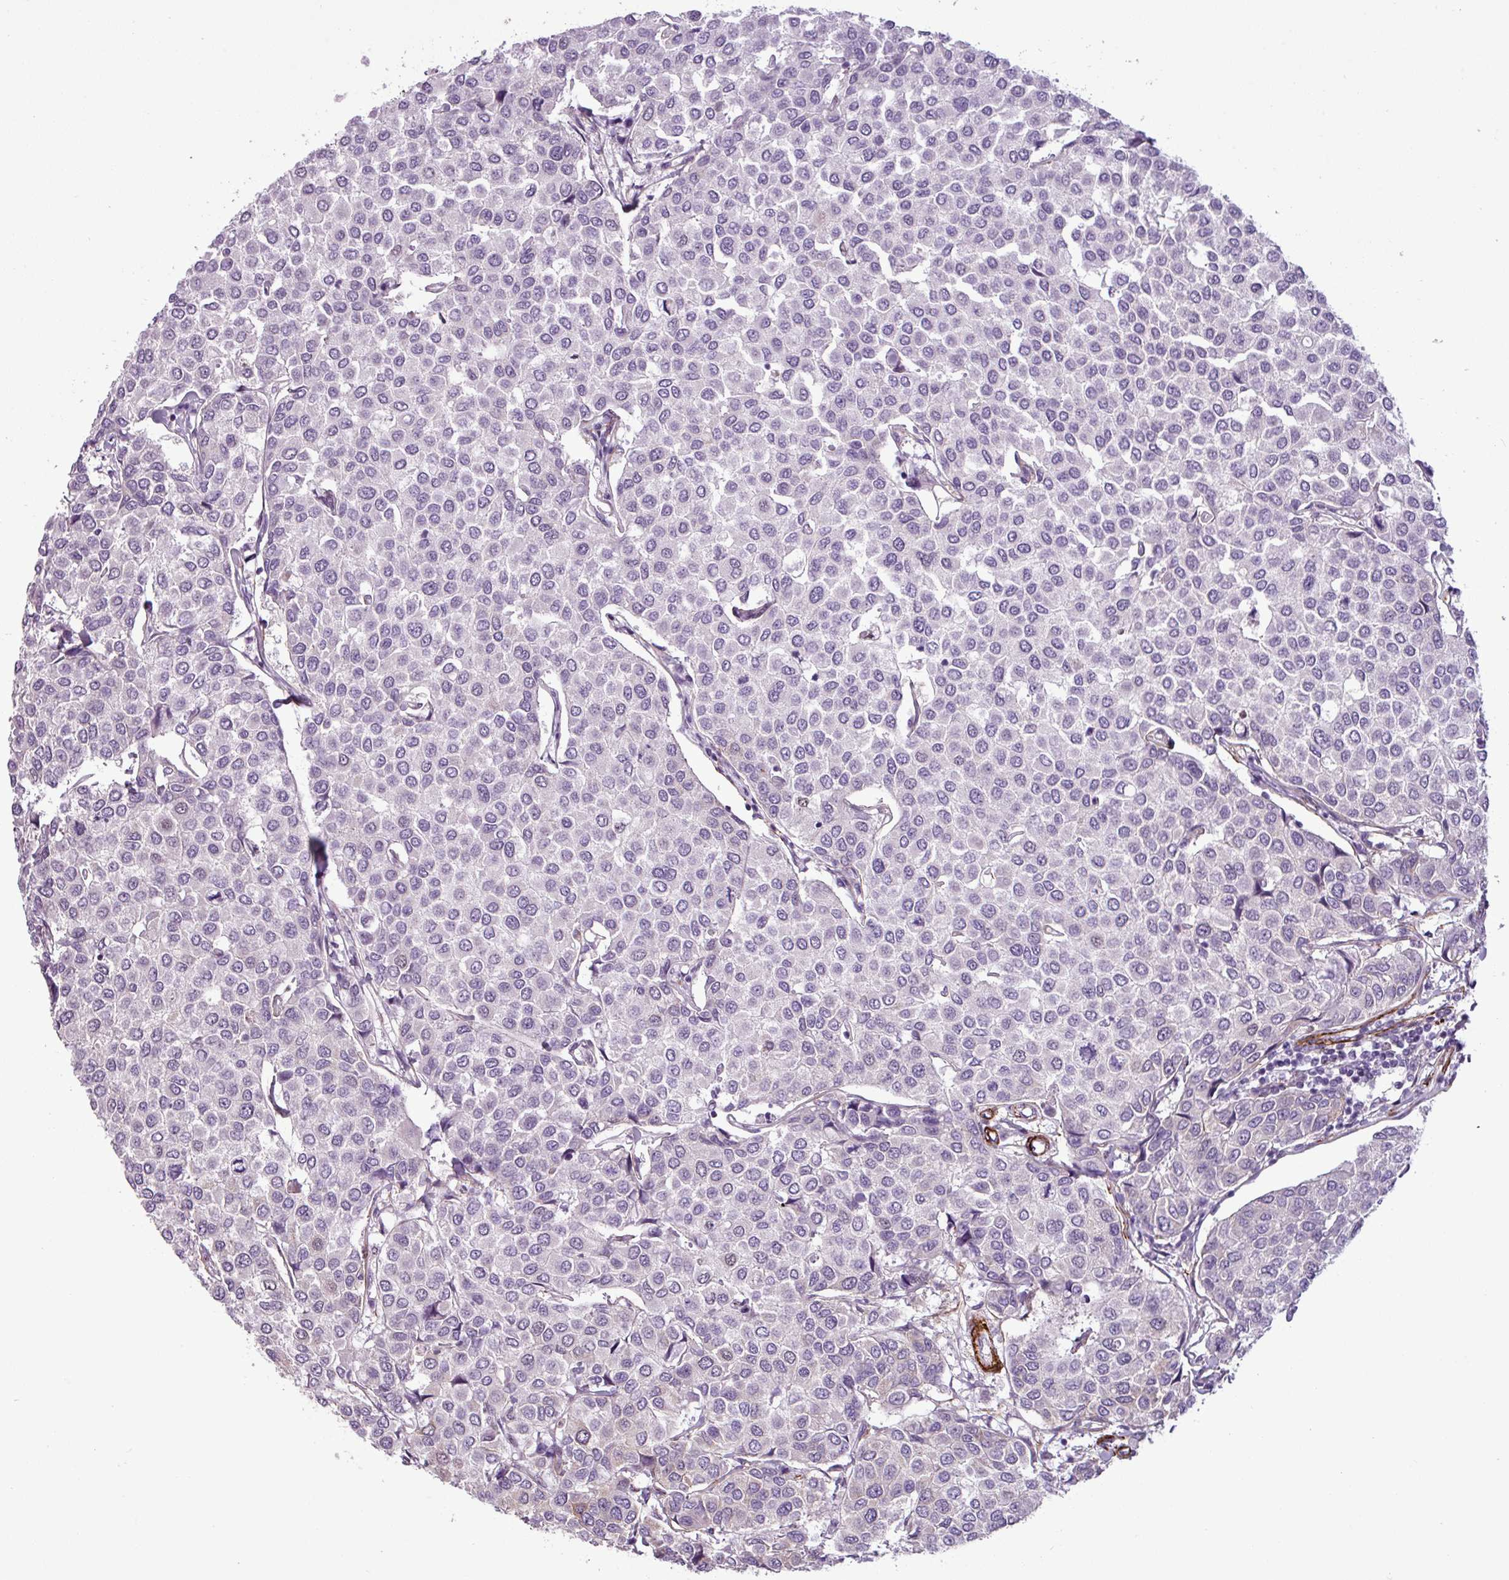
{"staining": {"intensity": "weak", "quantity": "<25%", "location": "cytoplasmic/membranous"}, "tissue": "breast cancer", "cell_type": "Tumor cells", "image_type": "cancer", "snomed": [{"axis": "morphology", "description": "Duct carcinoma"}, {"axis": "topography", "description": "Breast"}], "caption": "DAB (3,3'-diaminobenzidine) immunohistochemical staining of infiltrating ductal carcinoma (breast) demonstrates no significant expression in tumor cells.", "gene": "ATP10A", "patient": {"sex": "female", "age": 55}}